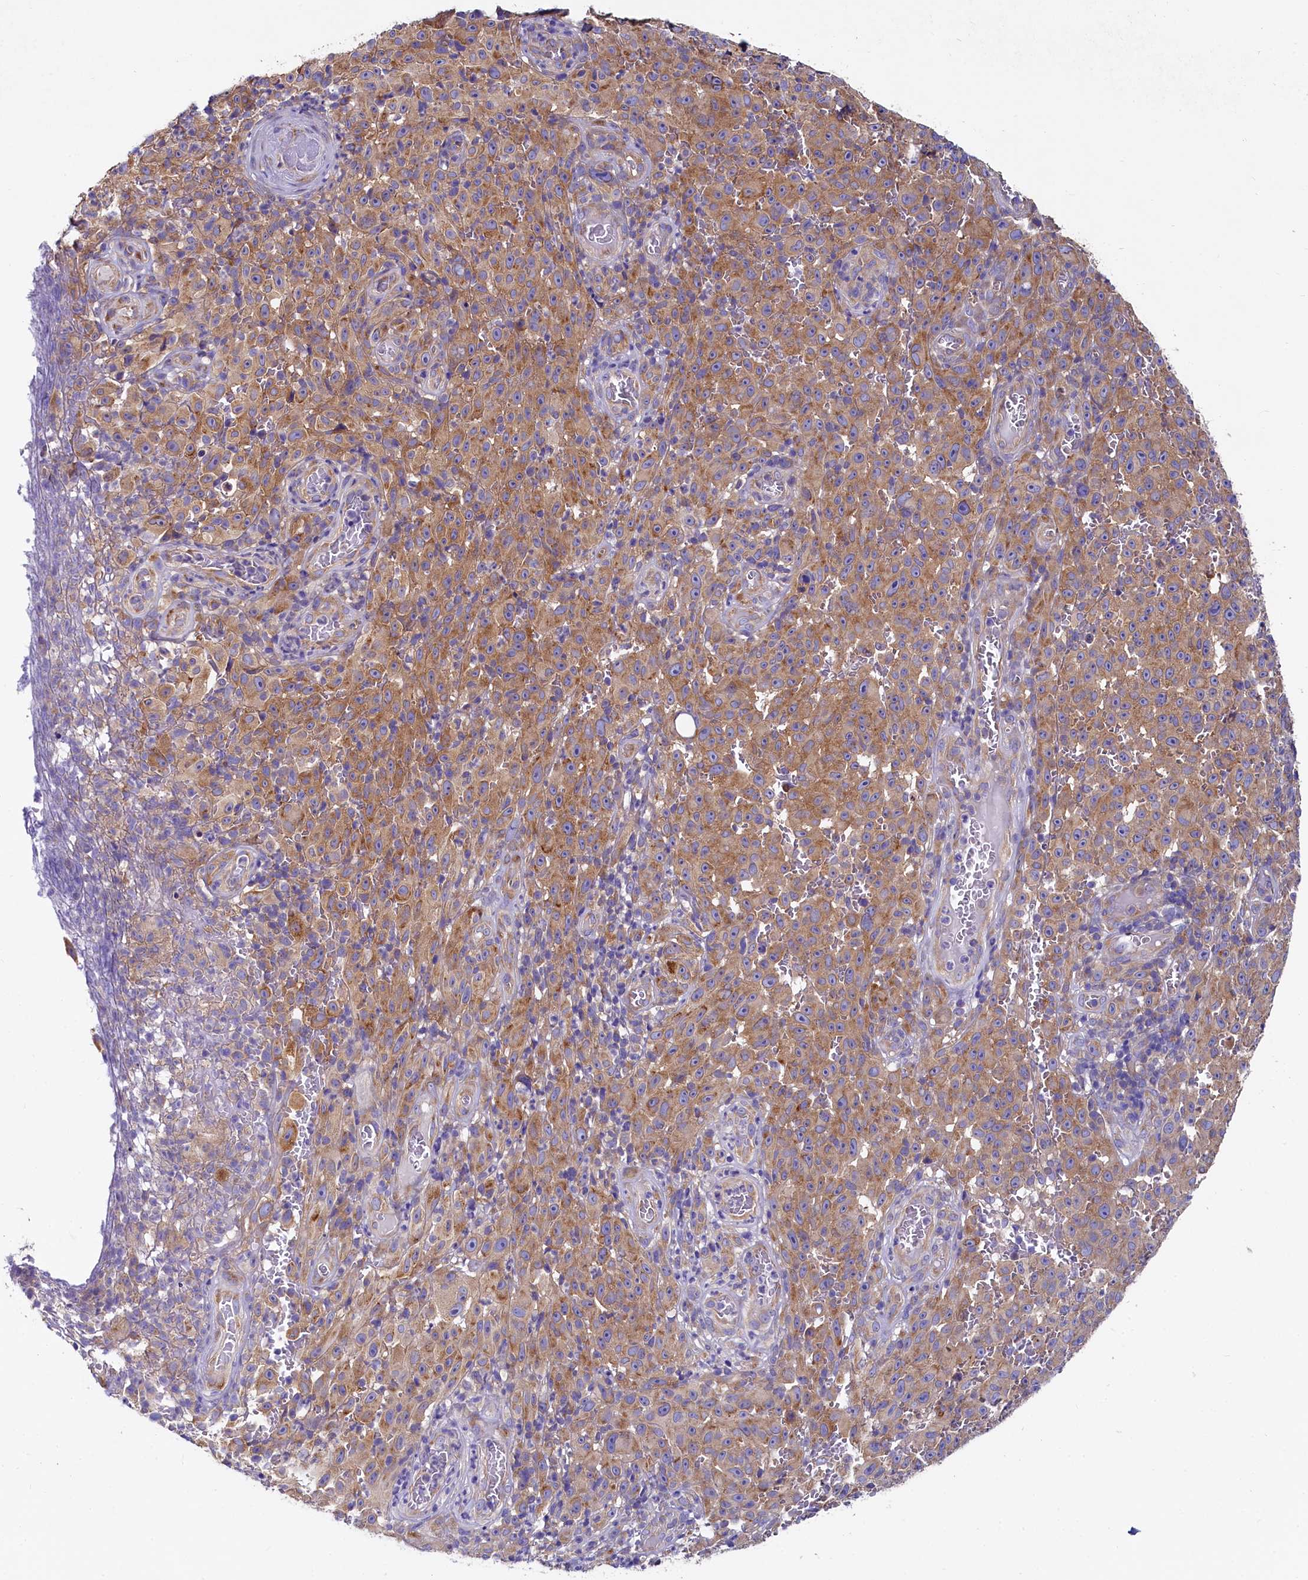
{"staining": {"intensity": "moderate", "quantity": ">75%", "location": "cytoplasmic/membranous"}, "tissue": "melanoma", "cell_type": "Tumor cells", "image_type": "cancer", "snomed": [{"axis": "morphology", "description": "Malignant melanoma, NOS"}, {"axis": "topography", "description": "Skin"}], "caption": "Protein expression analysis of human melanoma reveals moderate cytoplasmic/membranous expression in about >75% of tumor cells.", "gene": "QARS1", "patient": {"sex": "female", "age": 82}}